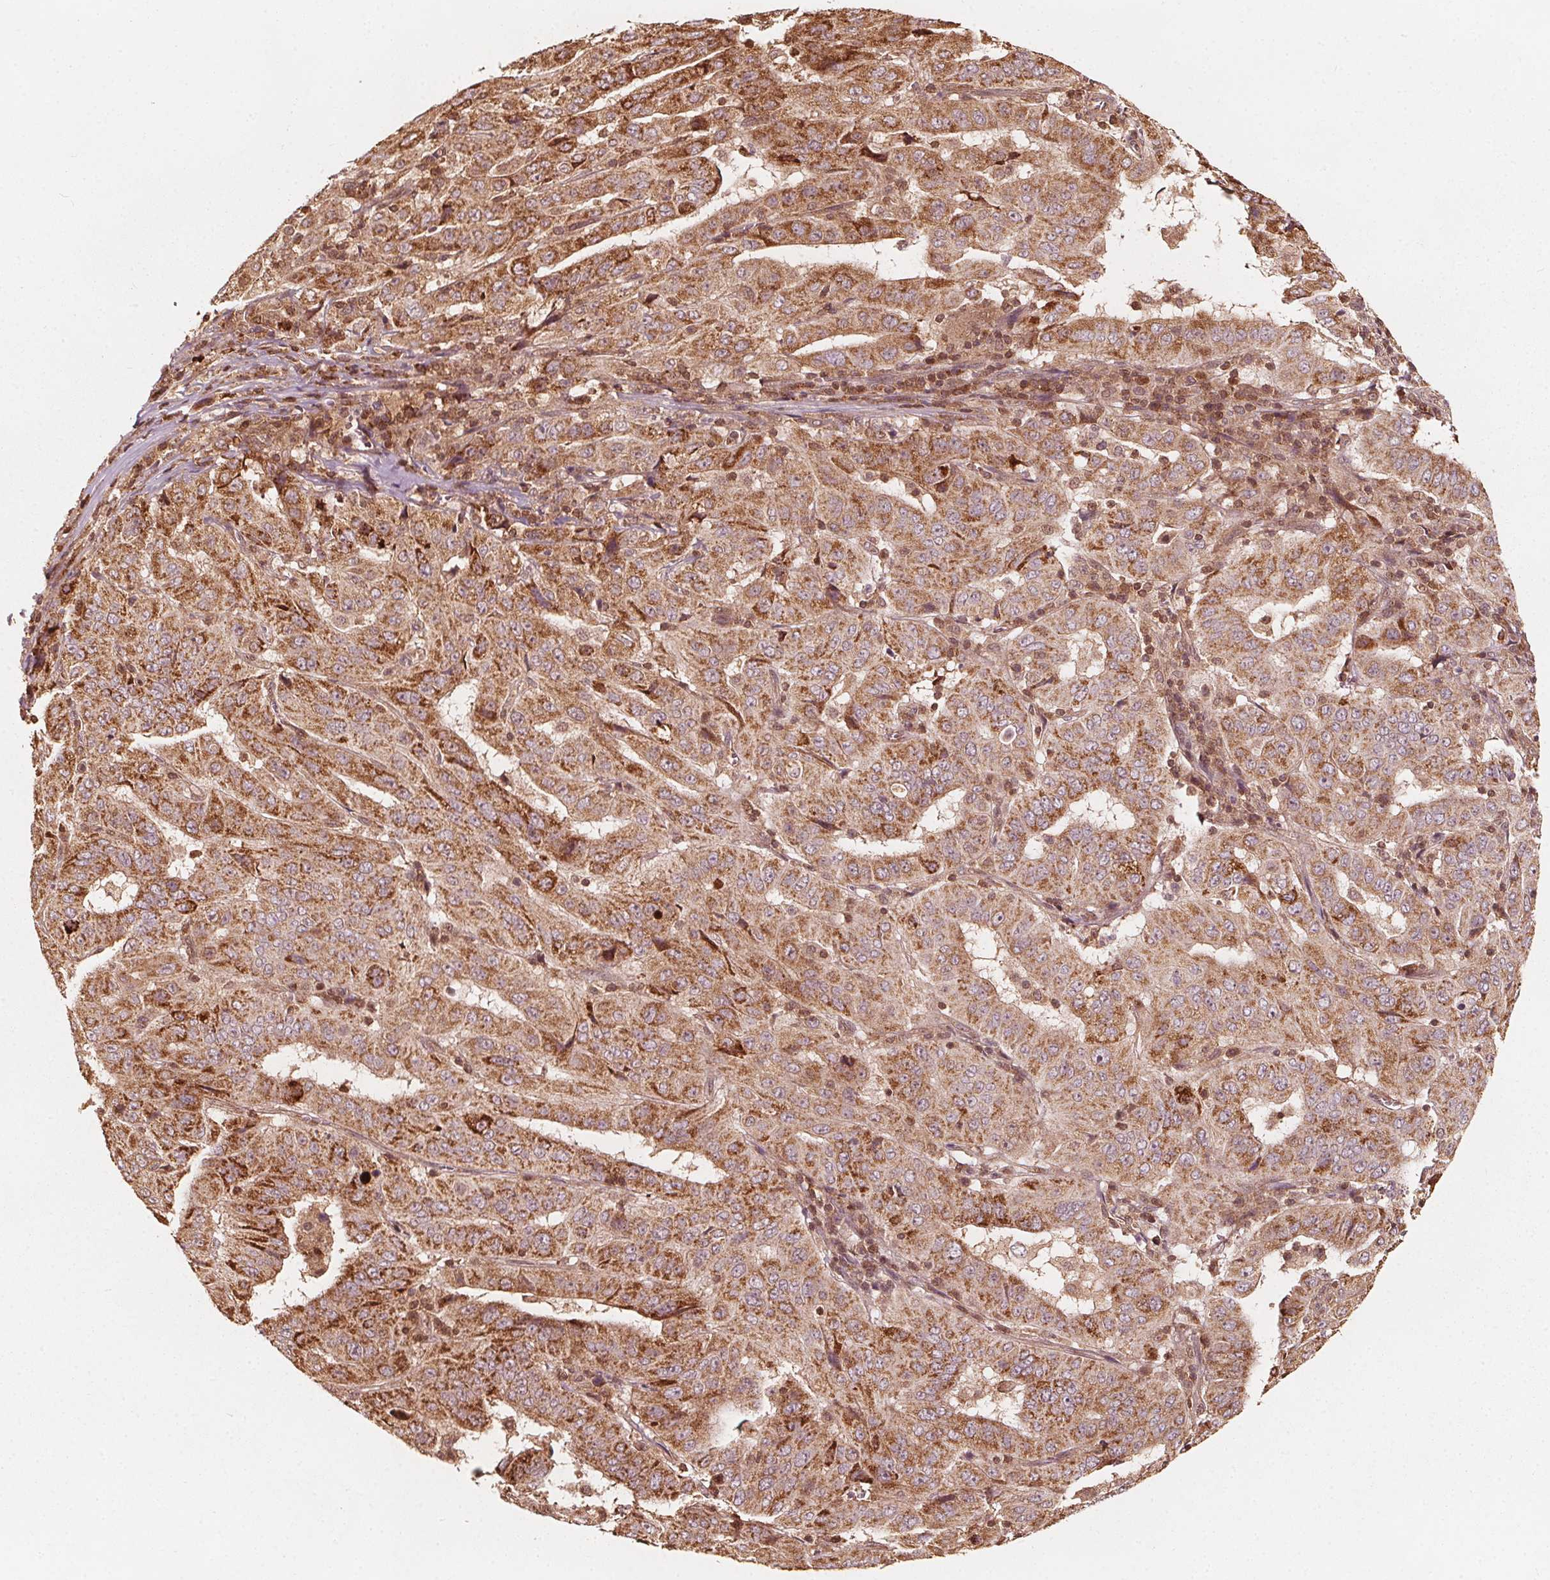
{"staining": {"intensity": "moderate", "quantity": ">75%", "location": "cytoplasmic/membranous"}, "tissue": "pancreatic cancer", "cell_type": "Tumor cells", "image_type": "cancer", "snomed": [{"axis": "morphology", "description": "Adenocarcinoma, NOS"}, {"axis": "topography", "description": "Pancreas"}], "caption": "Moderate cytoplasmic/membranous expression for a protein is seen in approximately >75% of tumor cells of pancreatic cancer (adenocarcinoma) using immunohistochemistry.", "gene": "AIP", "patient": {"sex": "male", "age": 63}}